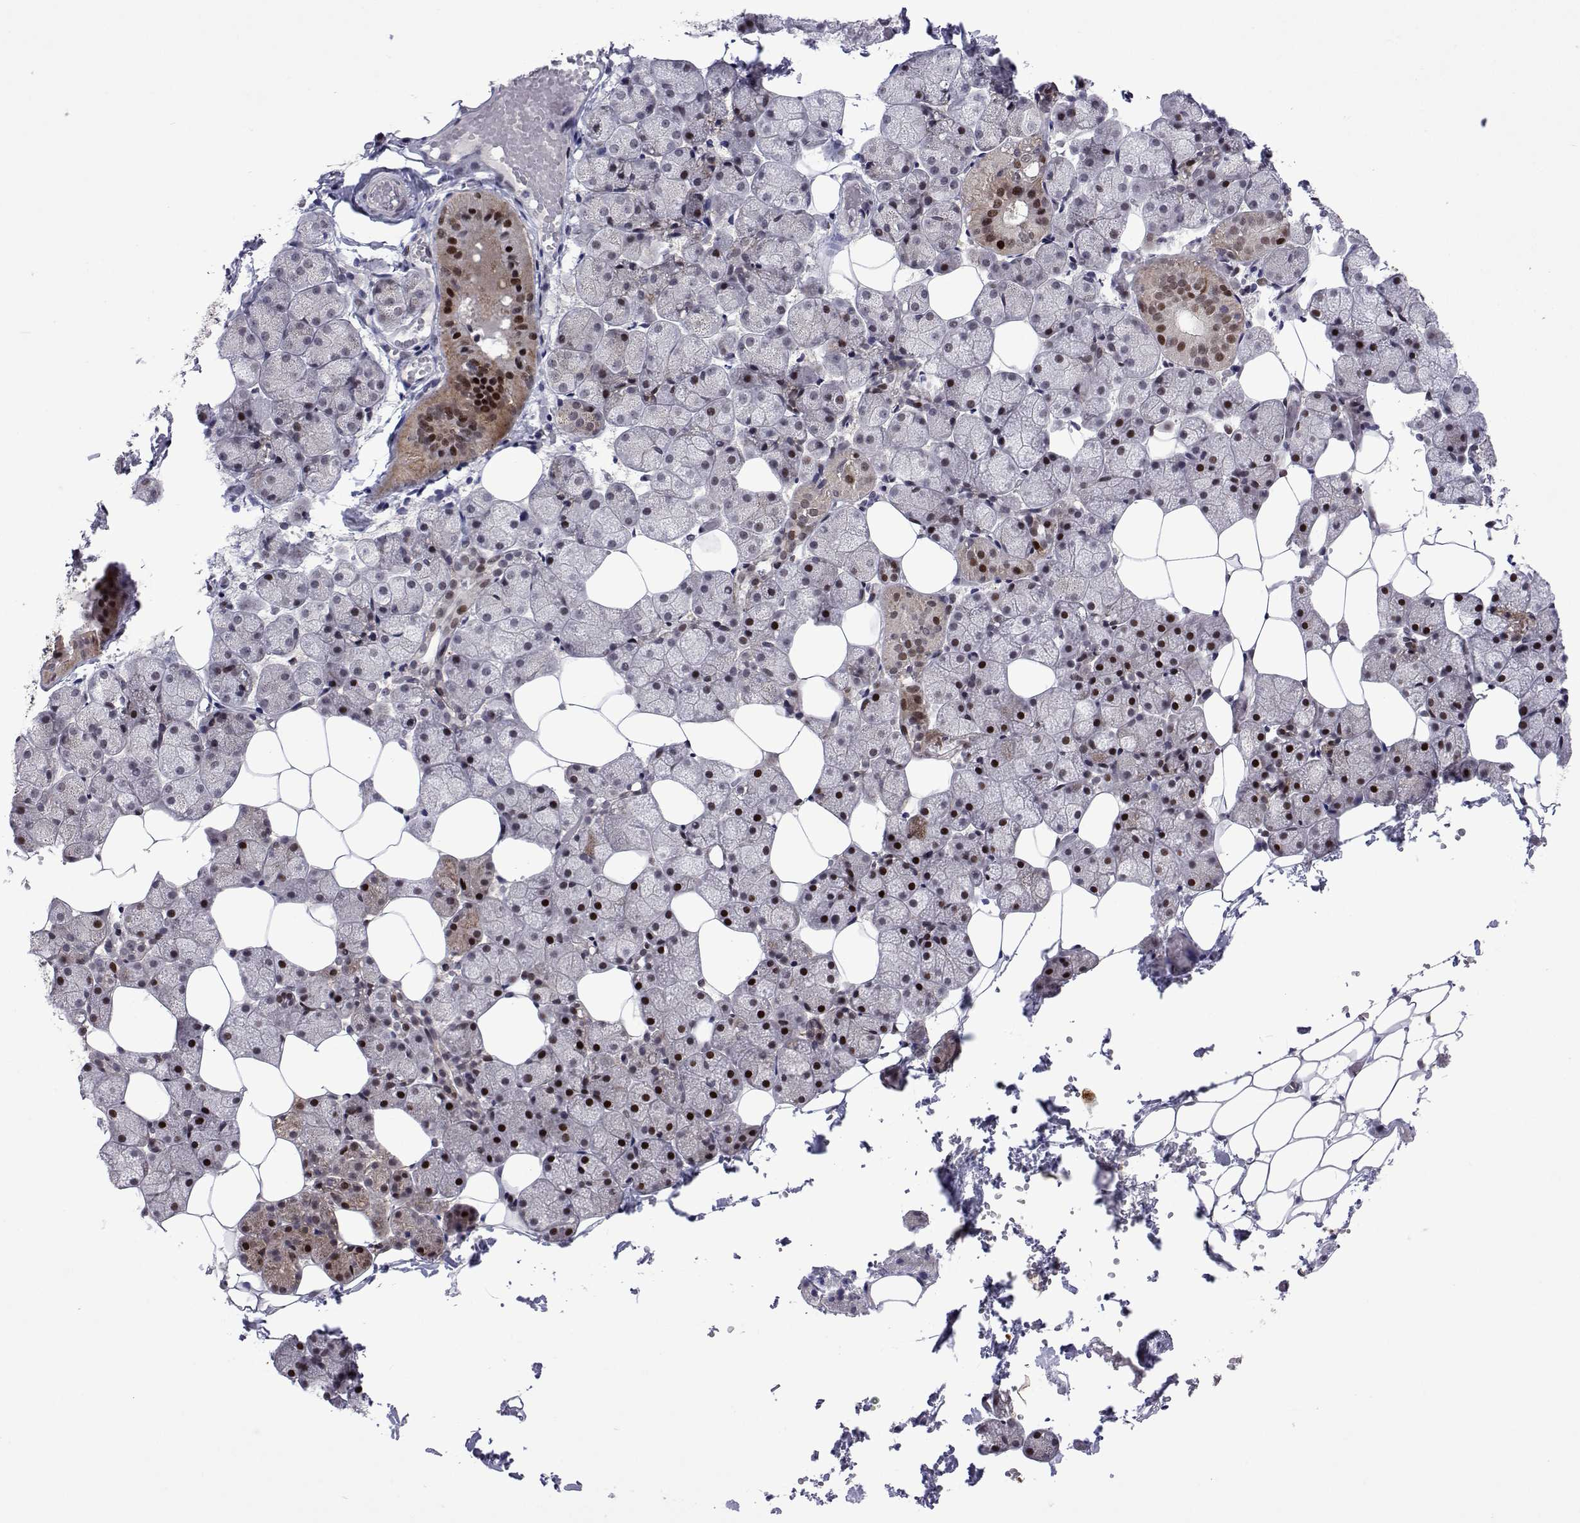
{"staining": {"intensity": "moderate", "quantity": "25%-75%", "location": "cytoplasmic/membranous,nuclear"}, "tissue": "salivary gland", "cell_type": "Glandular cells", "image_type": "normal", "snomed": [{"axis": "morphology", "description": "Normal tissue, NOS"}, {"axis": "topography", "description": "Salivary gland"}], "caption": "A photomicrograph of human salivary gland stained for a protein exhibits moderate cytoplasmic/membranous,nuclear brown staining in glandular cells.", "gene": "EFCAB3", "patient": {"sex": "male", "age": 38}}